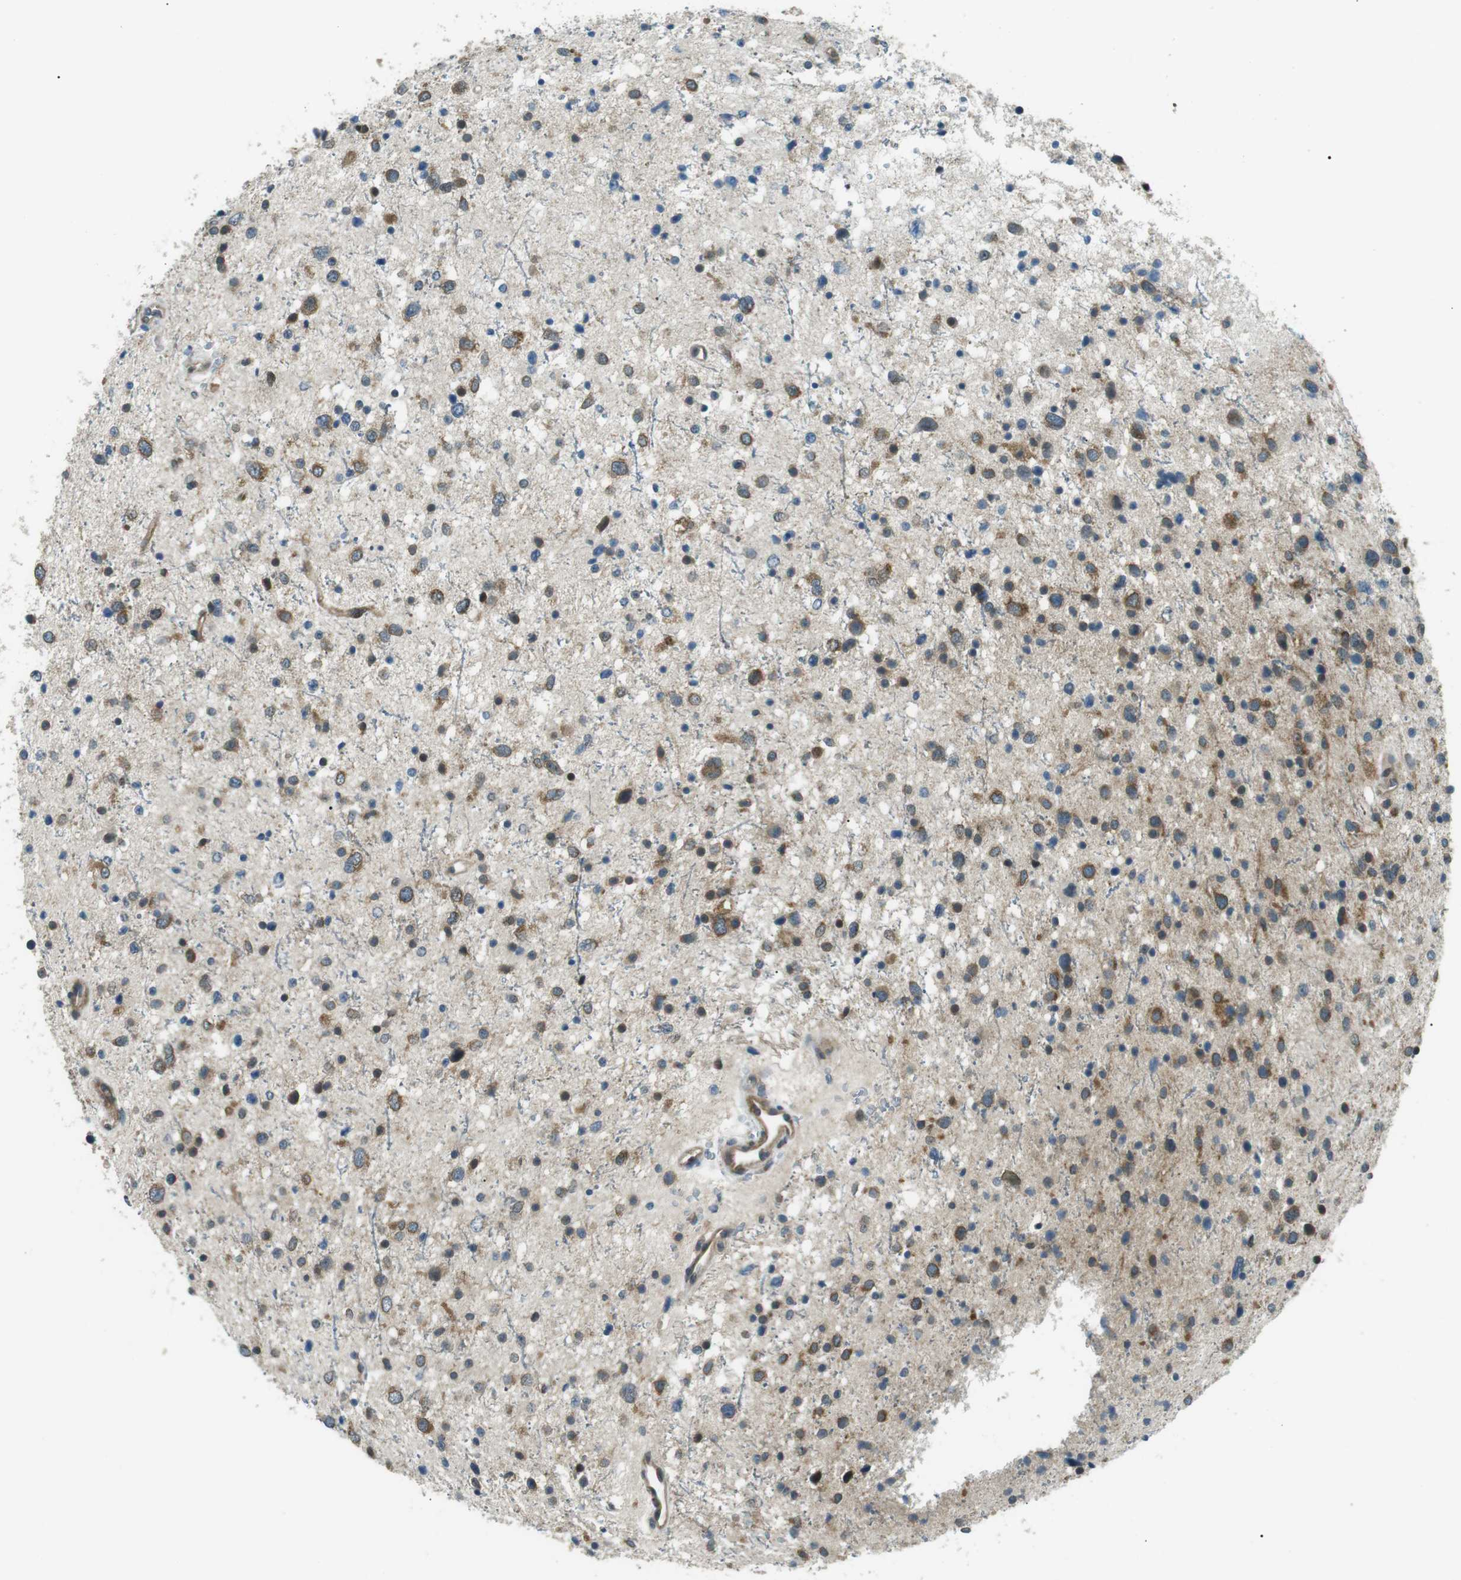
{"staining": {"intensity": "moderate", "quantity": ">75%", "location": "cytoplasmic/membranous"}, "tissue": "glioma", "cell_type": "Tumor cells", "image_type": "cancer", "snomed": [{"axis": "morphology", "description": "Glioma, malignant, Low grade"}, {"axis": "topography", "description": "Brain"}], "caption": "Immunohistochemical staining of malignant low-grade glioma demonstrates moderate cytoplasmic/membranous protein staining in about >75% of tumor cells.", "gene": "TMEM74", "patient": {"sex": "female", "age": 37}}